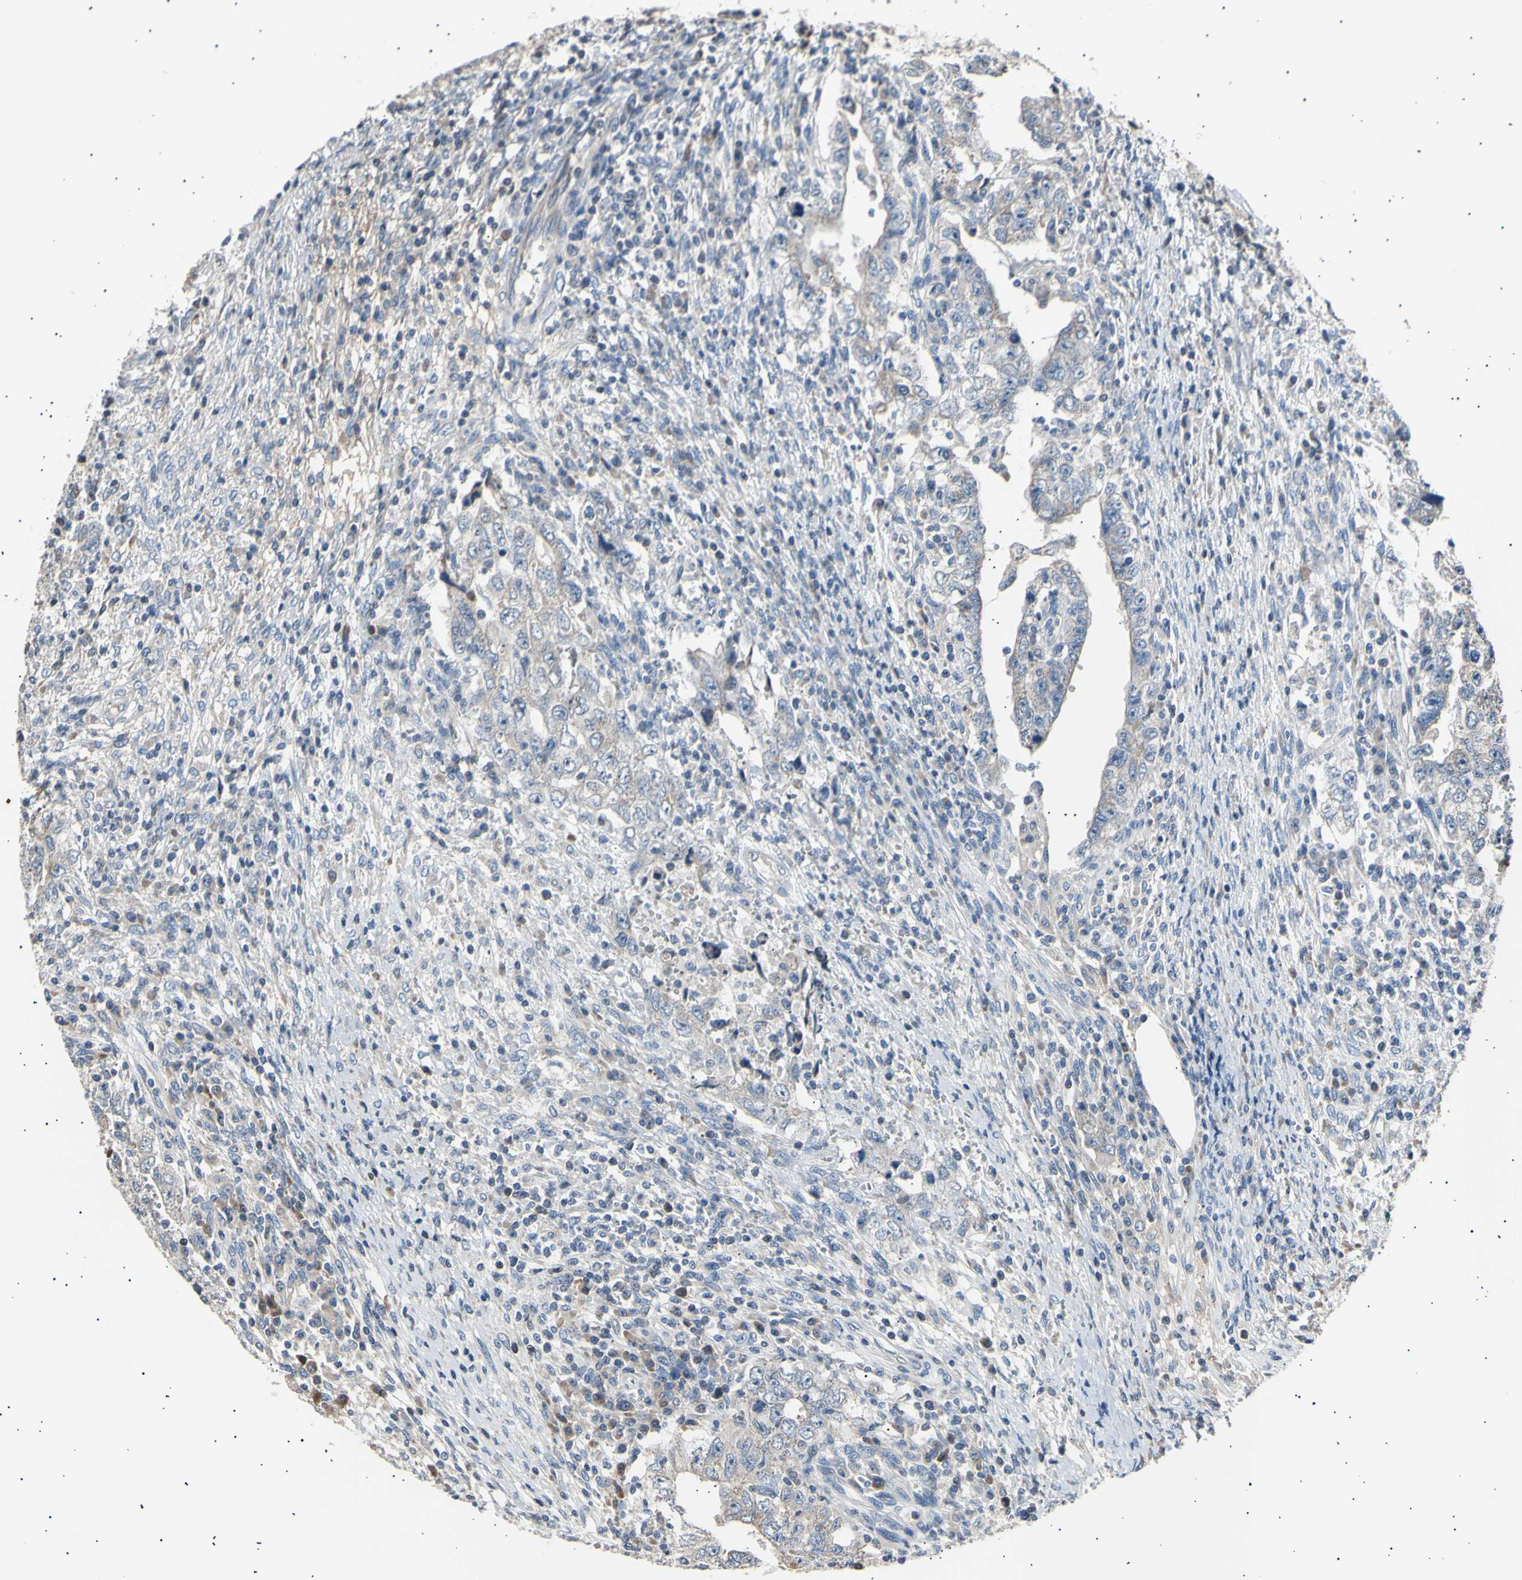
{"staining": {"intensity": "weak", "quantity": ">75%", "location": "cytoplasmic/membranous"}, "tissue": "testis cancer", "cell_type": "Tumor cells", "image_type": "cancer", "snomed": [{"axis": "morphology", "description": "Carcinoma, Embryonal, NOS"}, {"axis": "topography", "description": "Testis"}], "caption": "DAB immunohistochemical staining of testis embryonal carcinoma shows weak cytoplasmic/membranous protein expression in about >75% of tumor cells. (DAB (3,3'-diaminobenzidine) = brown stain, brightfield microscopy at high magnification).", "gene": "ITGA6", "patient": {"sex": "male", "age": 26}}